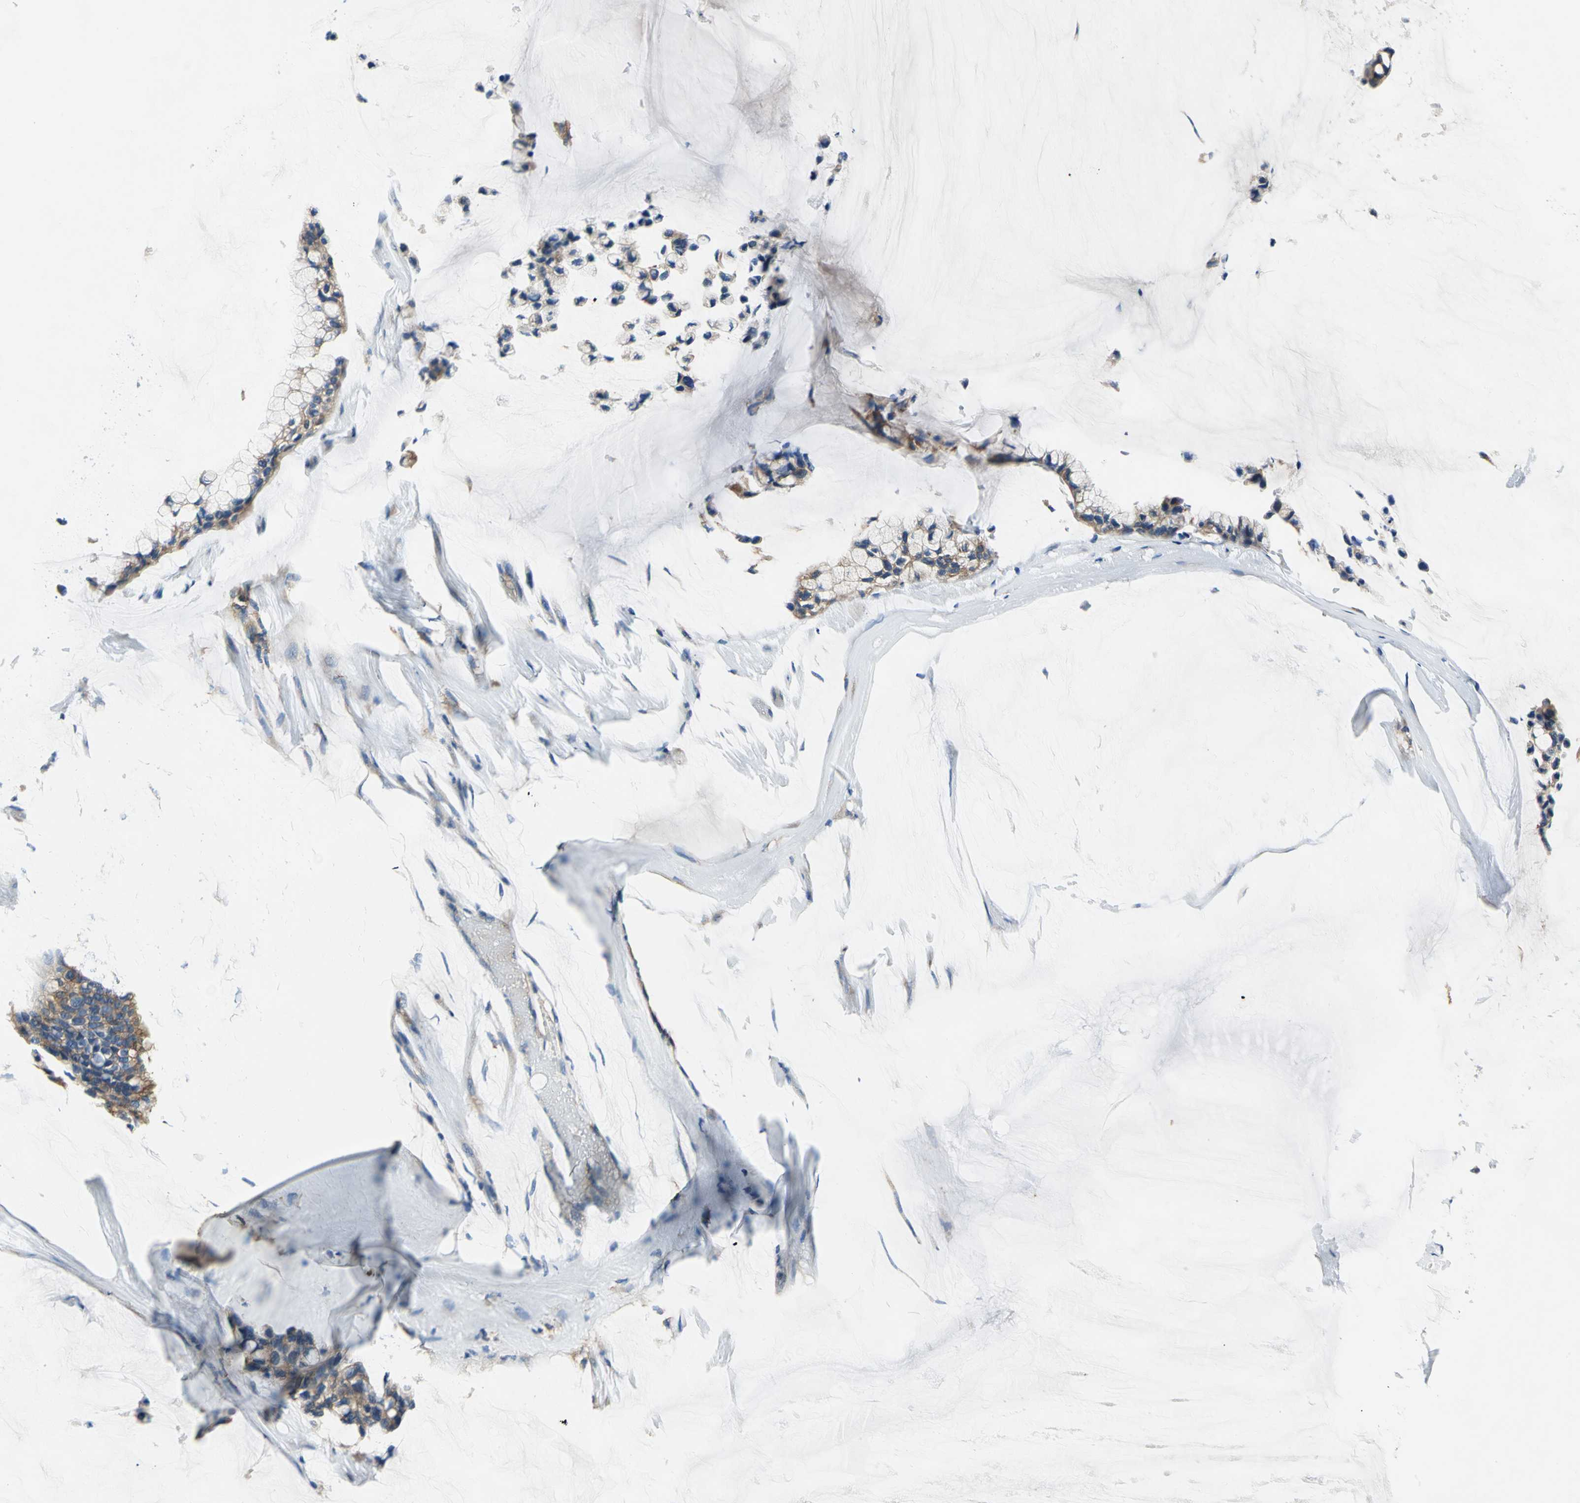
{"staining": {"intensity": "moderate", "quantity": ">75%", "location": "cytoplasmic/membranous"}, "tissue": "ovarian cancer", "cell_type": "Tumor cells", "image_type": "cancer", "snomed": [{"axis": "morphology", "description": "Cystadenocarcinoma, mucinous, NOS"}, {"axis": "topography", "description": "Ovary"}], "caption": "Immunohistochemical staining of ovarian cancer (mucinous cystadenocarcinoma) demonstrates moderate cytoplasmic/membranous protein positivity in about >75% of tumor cells.", "gene": "TRIM25", "patient": {"sex": "female", "age": 39}}